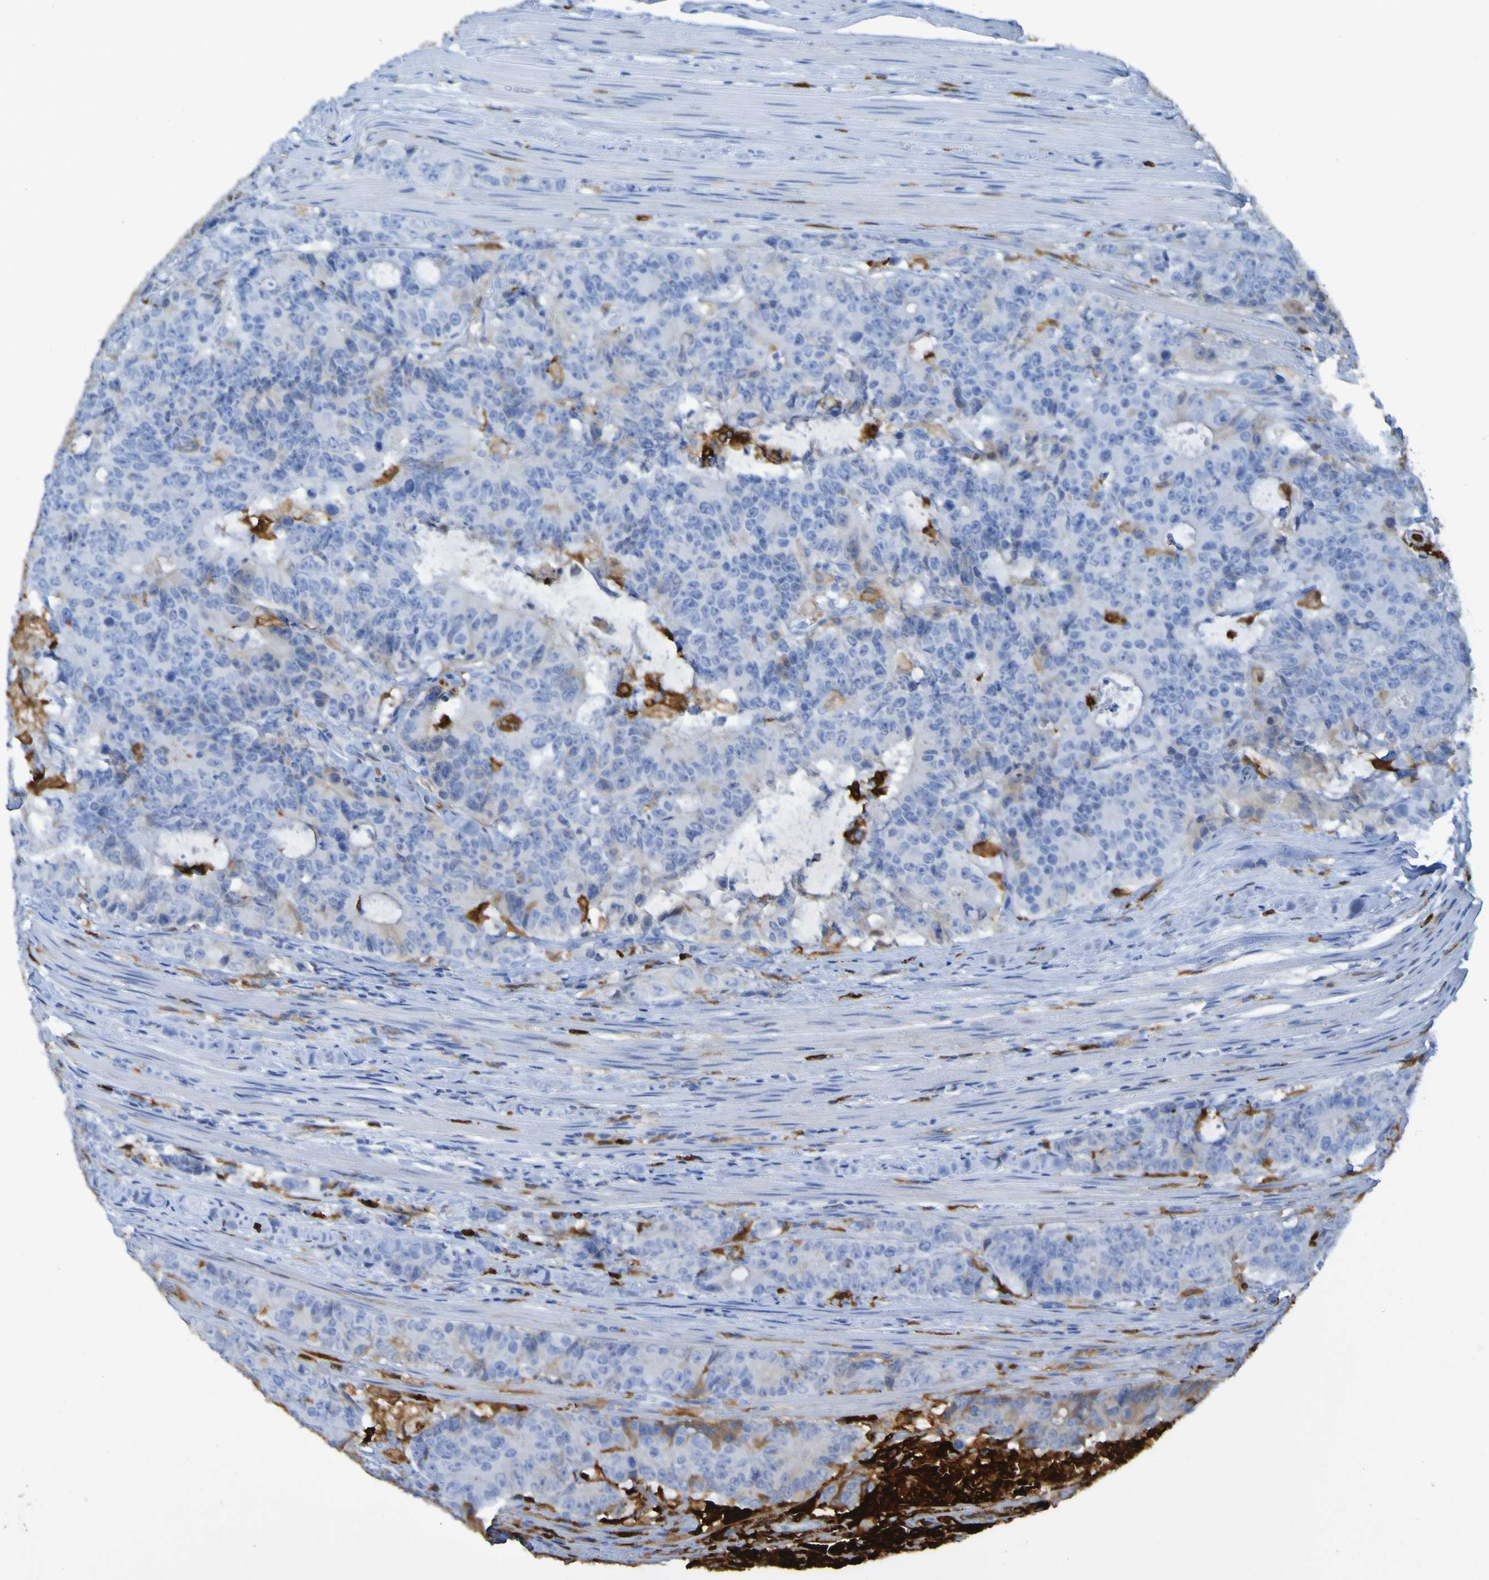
{"staining": {"intensity": "moderate", "quantity": "<25%", "location": "cytoplasmic/membranous"}, "tissue": "colorectal cancer", "cell_type": "Tumor cells", "image_type": "cancer", "snomed": [{"axis": "morphology", "description": "Adenocarcinoma, NOS"}, {"axis": "topography", "description": "Colon"}], "caption": "Immunohistochemistry (IHC) (DAB (3,3'-diaminobenzidine)) staining of colorectal cancer (adenocarcinoma) demonstrates moderate cytoplasmic/membranous protein positivity in approximately <25% of tumor cells.", "gene": "MPPE1", "patient": {"sex": "female", "age": 86}}